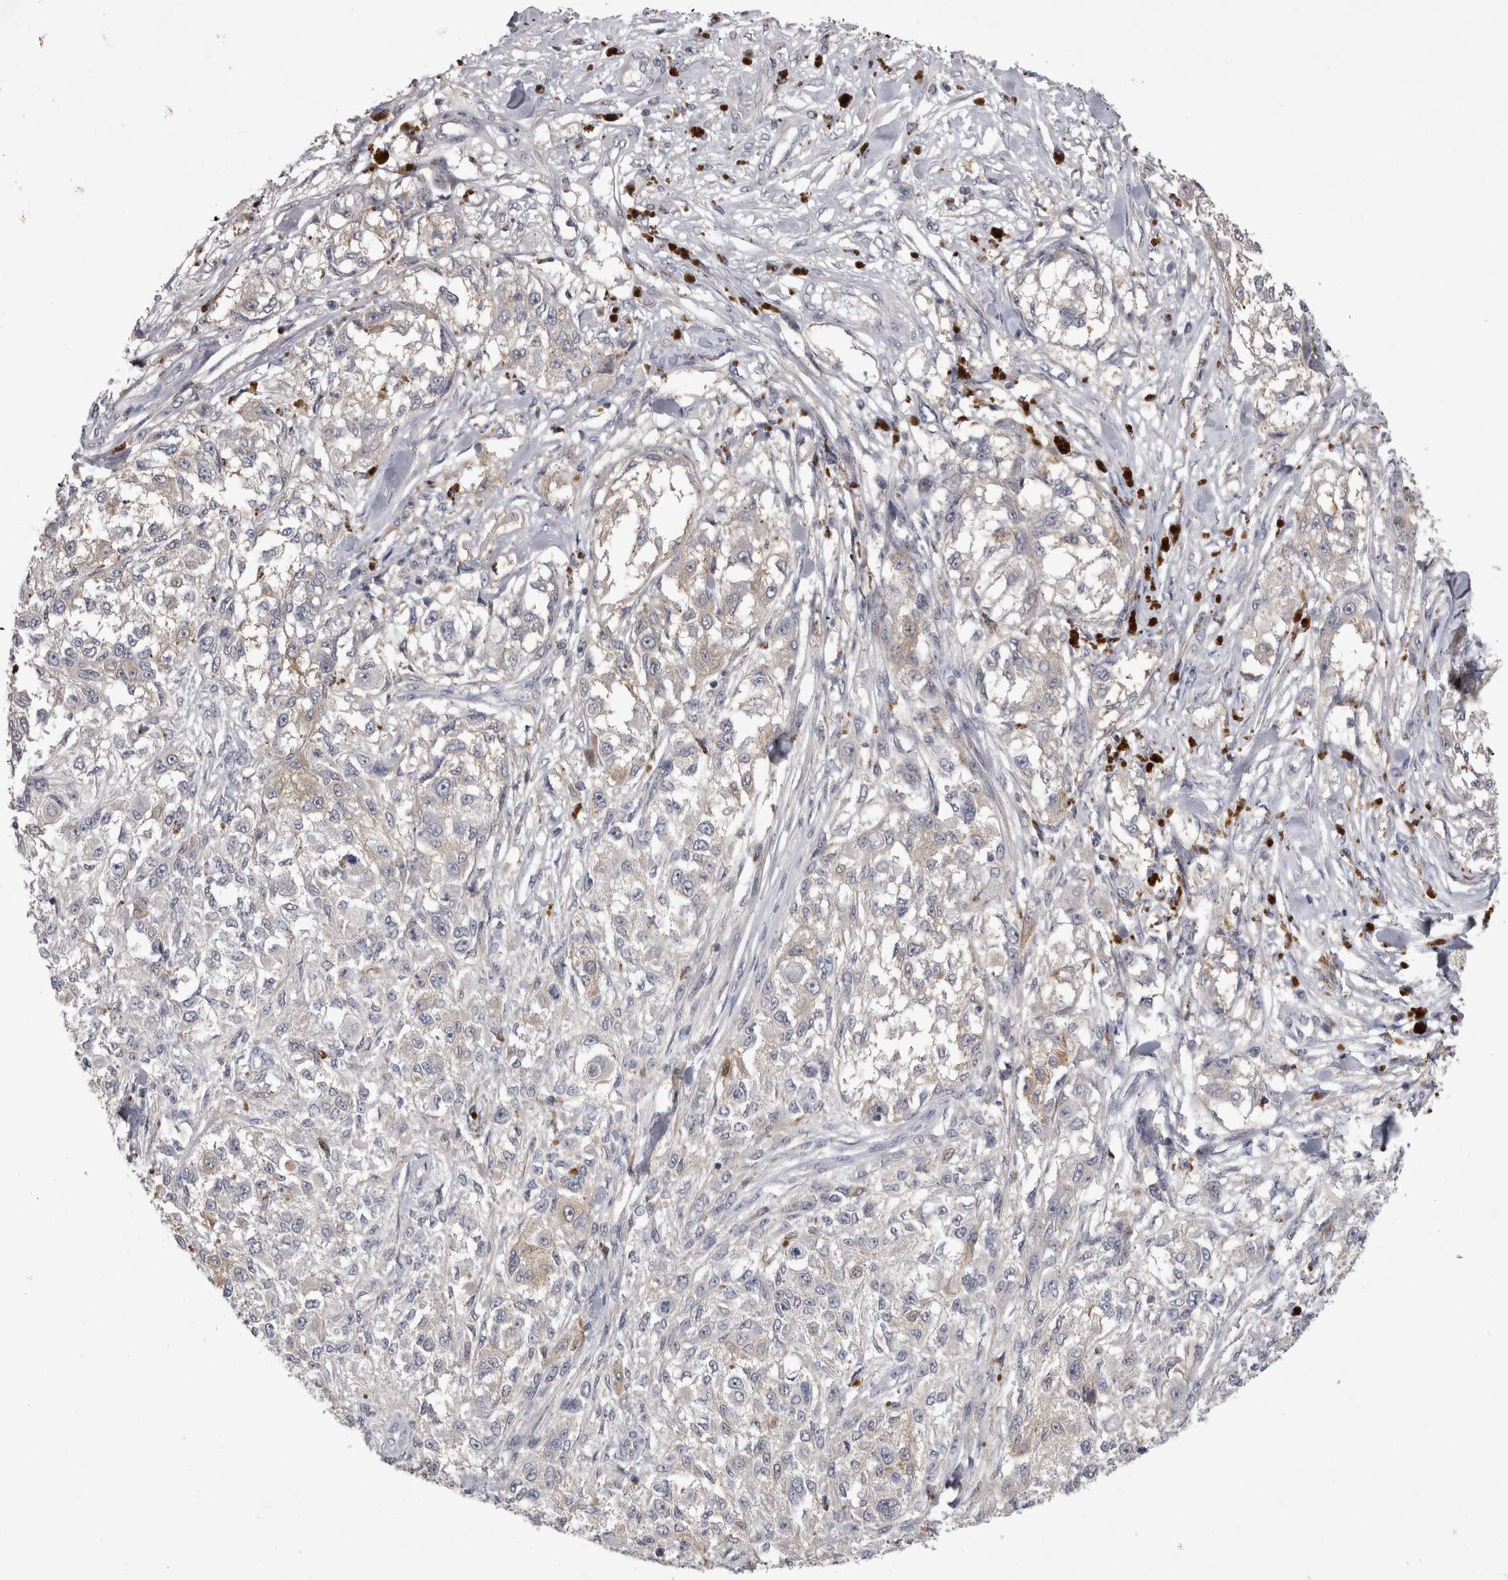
{"staining": {"intensity": "negative", "quantity": "none", "location": "none"}, "tissue": "melanoma", "cell_type": "Tumor cells", "image_type": "cancer", "snomed": [{"axis": "morphology", "description": "Necrosis, NOS"}, {"axis": "morphology", "description": "Malignant melanoma, NOS"}, {"axis": "topography", "description": "Skin"}], "caption": "High power microscopy photomicrograph of an immunohistochemistry image of melanoma, revealing no significant positivity in tumor cells. (DAB (3,3'-diaminobenzidine) IHC with hematoxylin counter stain).", "gene": "CTBS", "patient": {"sex": "female", "age": 87}}